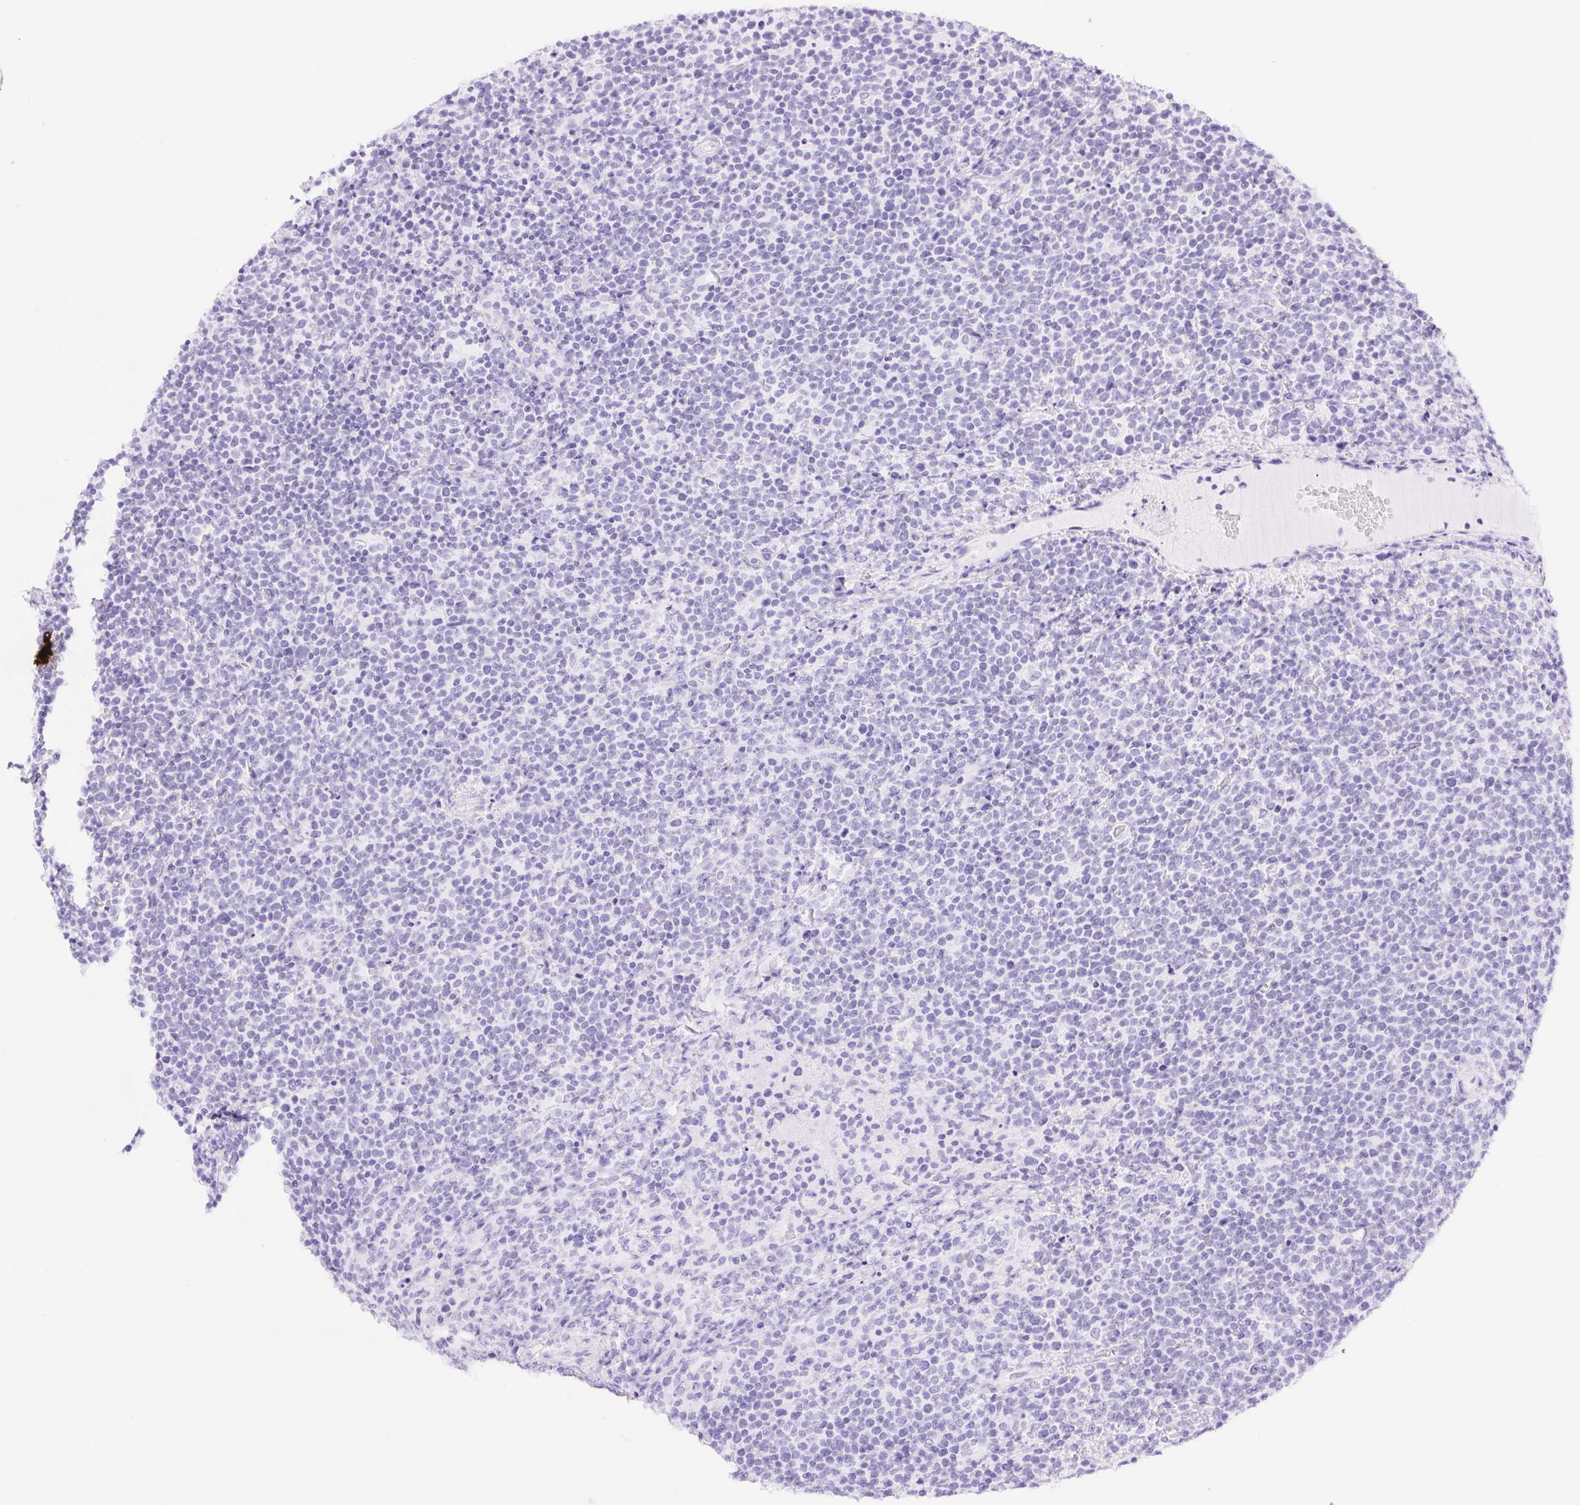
{"staining": {"intensity": "negative", "quantity": "none", "location": "none"}, "tissue": "lymphoma", "cell_type": "Tumor cells", "image_type": "cancer", "snomed": [{"axis": "morphology", "description": "Malignant lymphoma, non-Hodgkin's type, High grade"}, {"axis": "topography", "description": "Lymph node"}], "caption": "Immunohistochemistry (IHC) histopathology image of high-grade malignant lymphoma, non-Hodgkin's type stained for a protein (brown), which demonstrates no staining in tumor cells.", "gene": "DDX17", "patient": {"sex": "male", "age": 61}}